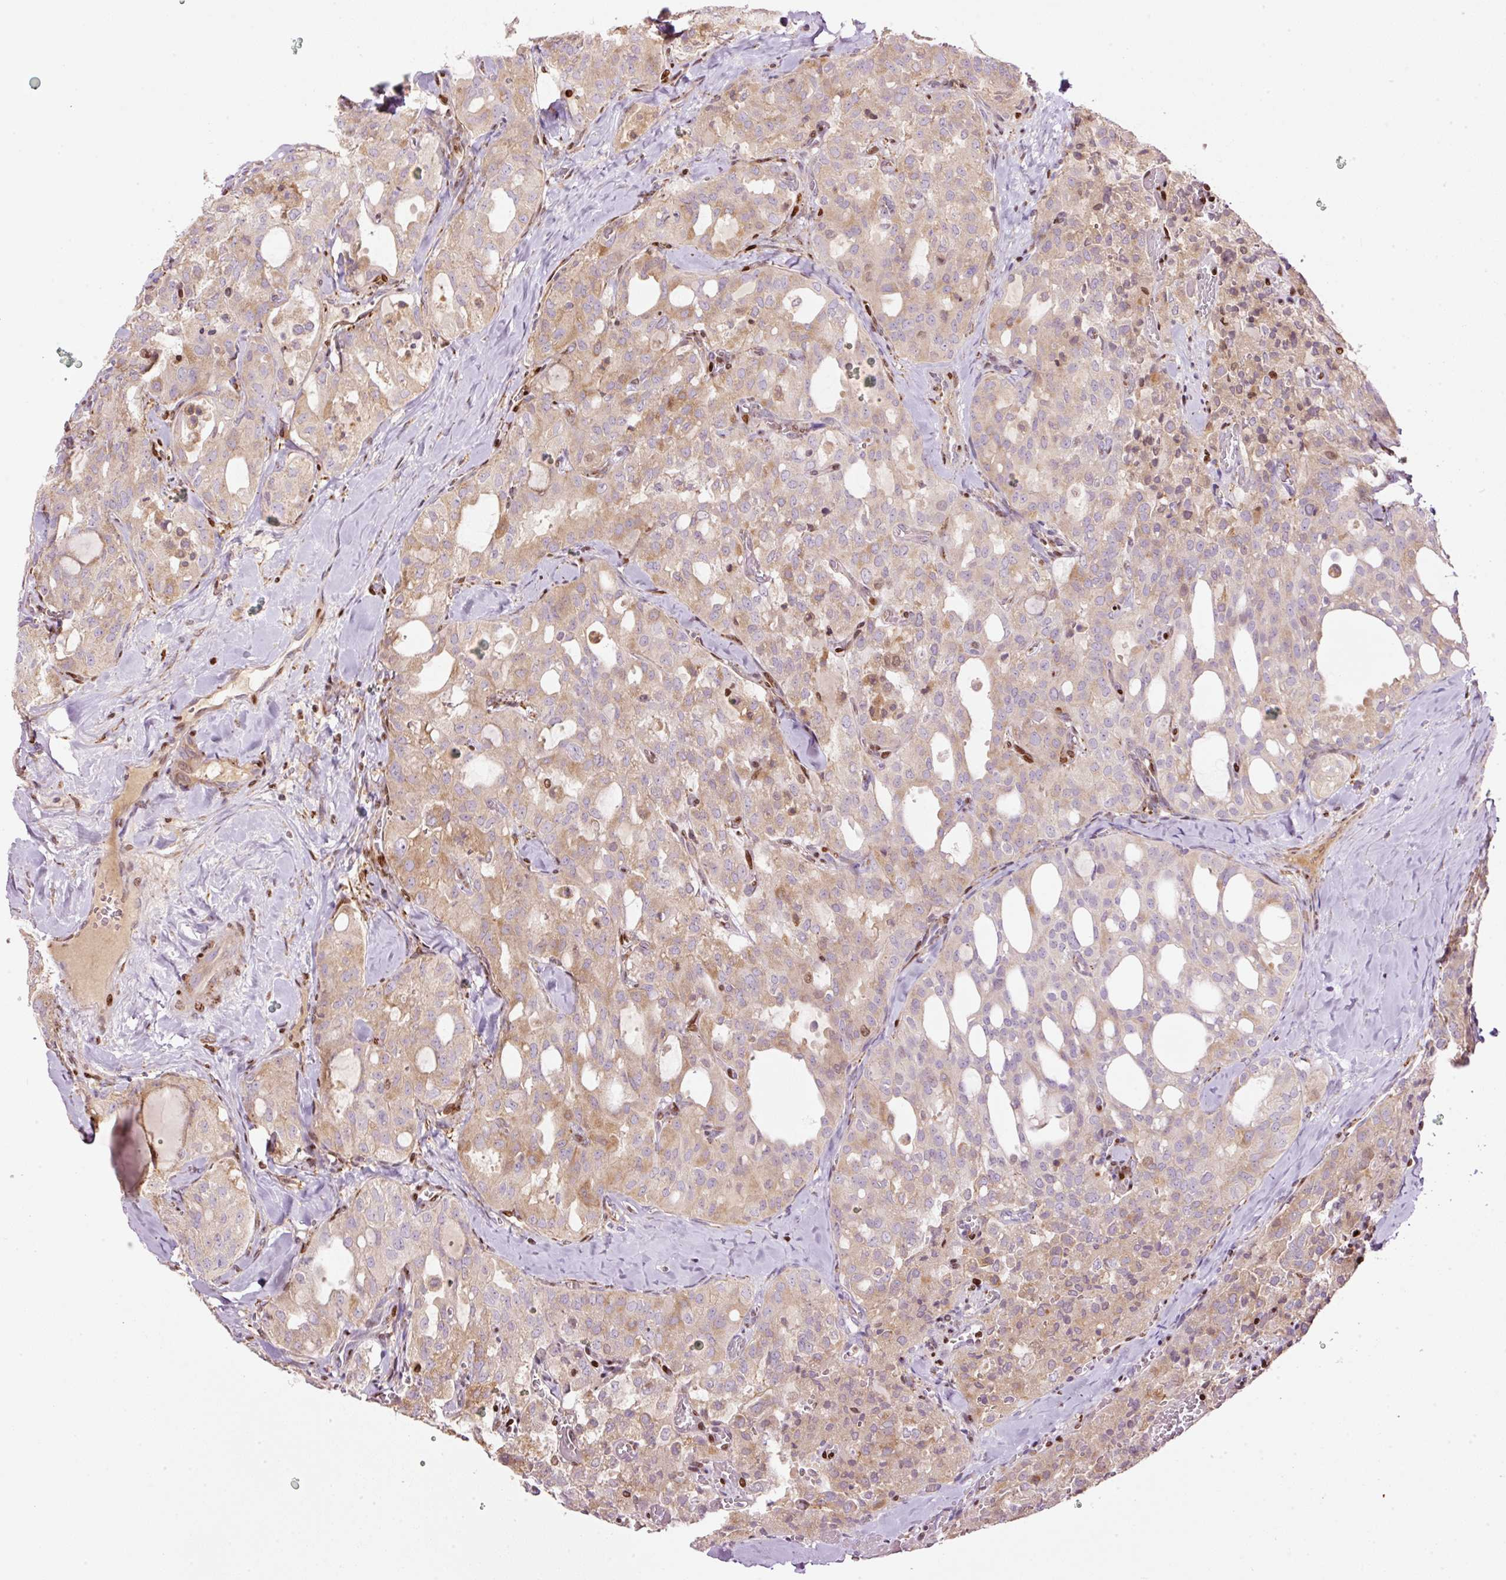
{"staining": {"intensity": "weak", "quantity": ">75%", "location": "cytoplasmic/membranous"}, "tissue": "thyroid cancer", "cell_type": "Tumor cells", "image_type": "cancer", "snomed": [{"axis": "morphology", "description": "Follicular adenoma carcinoma, NOS"}, {"axis": "topography", "description": "Thyroid gland"}], "caption": "There is low levels of weak cytoplasmic/membranous staining in tumor cells of thyroid cancer, as demonstrated by immunohistochemical staining (brown color).", "gene": "TMEM8B", "patient": {"sex": "male", "age": 75}}